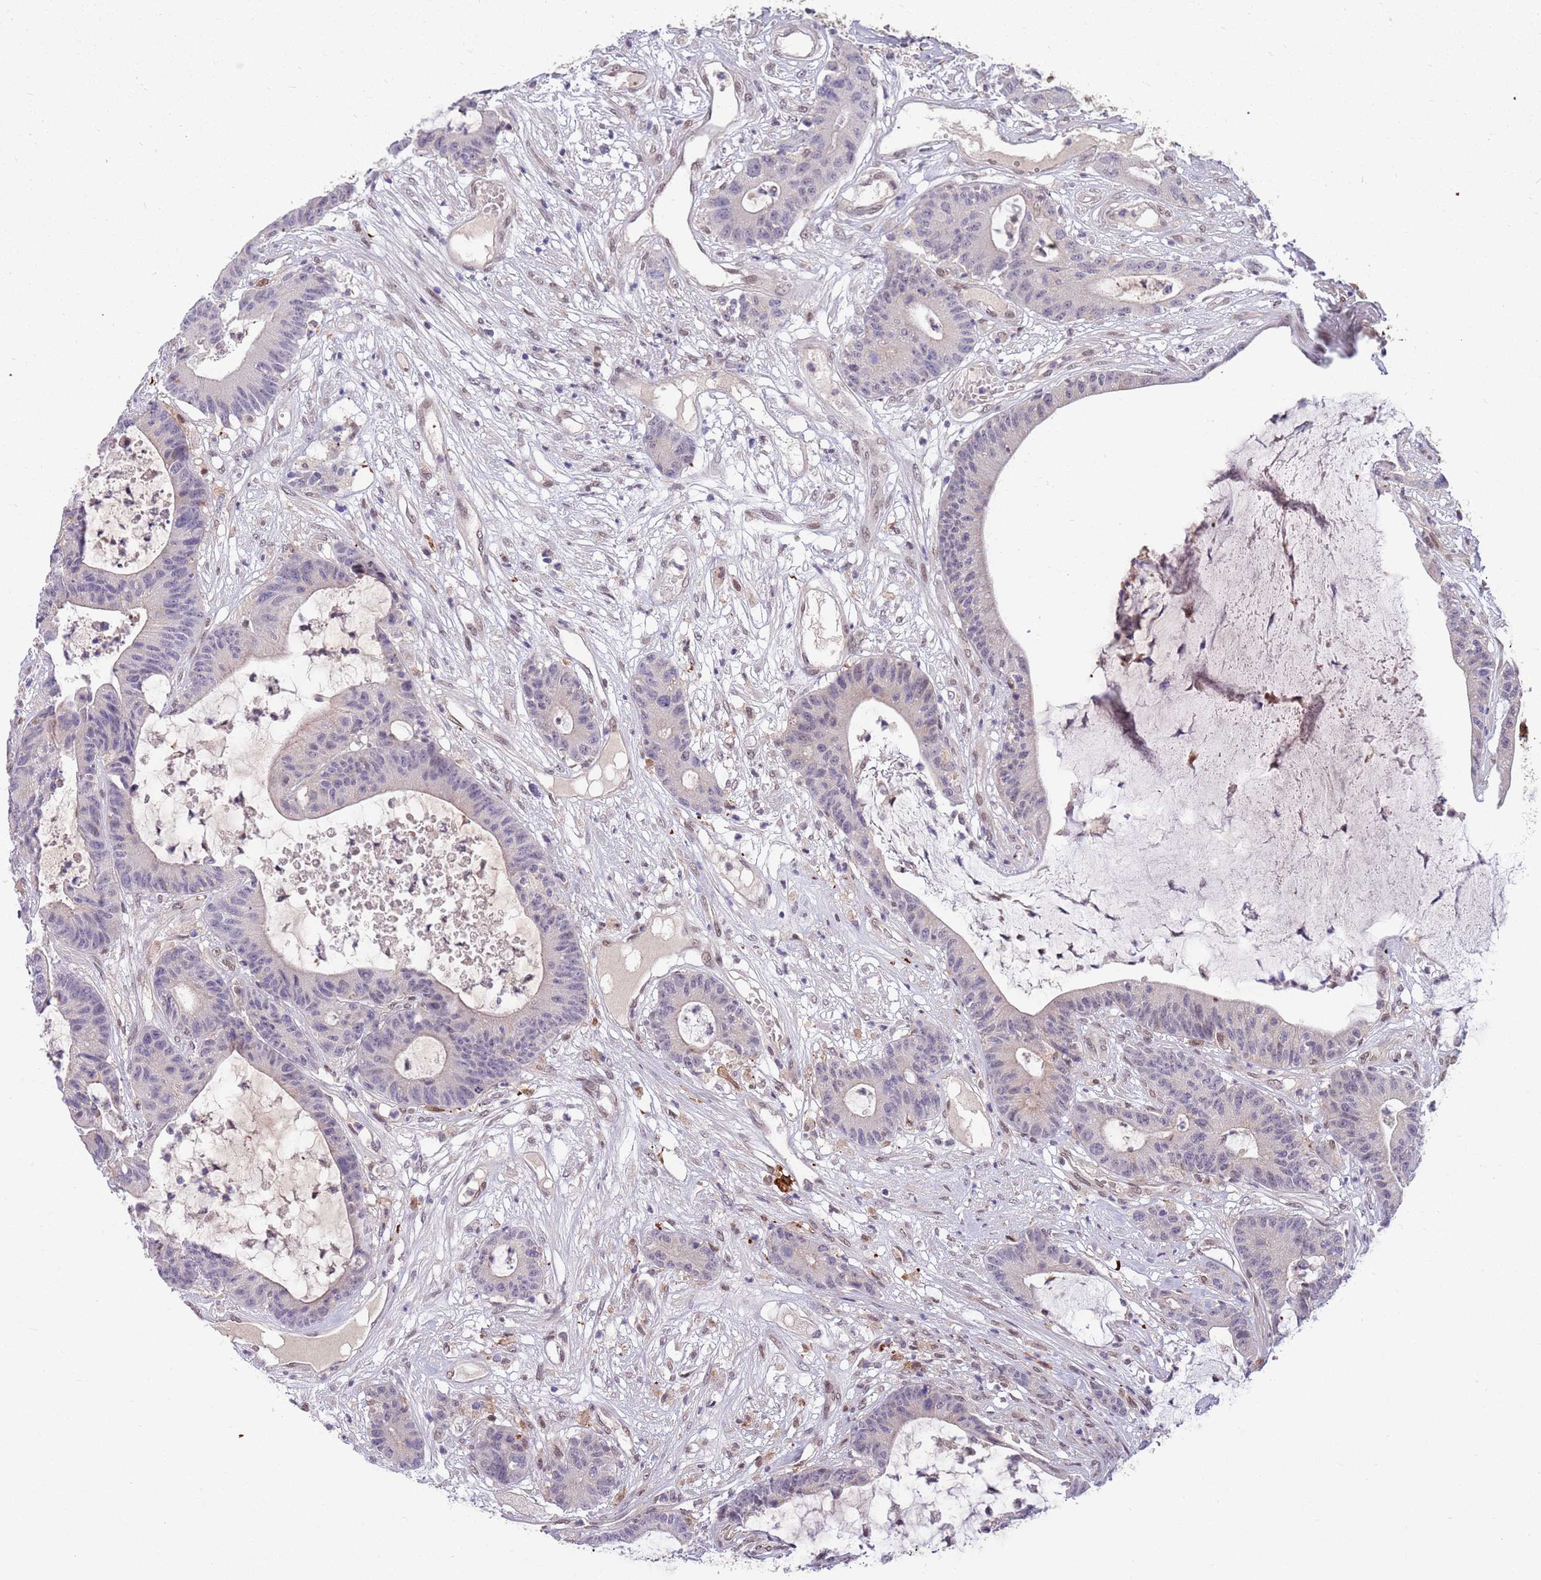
{"staining": {"intensity": "negative", "quantity": "none", "location": "none"}, "tissue": "colorectal cancer", "cell_type": "Tumor cells", "image_type": "cancer", "snomed": [{"axis": "morphology", "description": "Adenocarcinoma, NOS"}, {"axis": "topography", "description": "Colon"}], "caption": "A photomicrograph of human colorectal cancer is negative for staining in tumor cells. The staining was performed using DAB (3,3'-diaminobenzidine) to visualize the protein expression in brown, while the nuclei were stained in blue with hematoxylin (Magnification: 20x).", "gene": "NLRP6", "patient": {"sex": "female", "age": 84}}